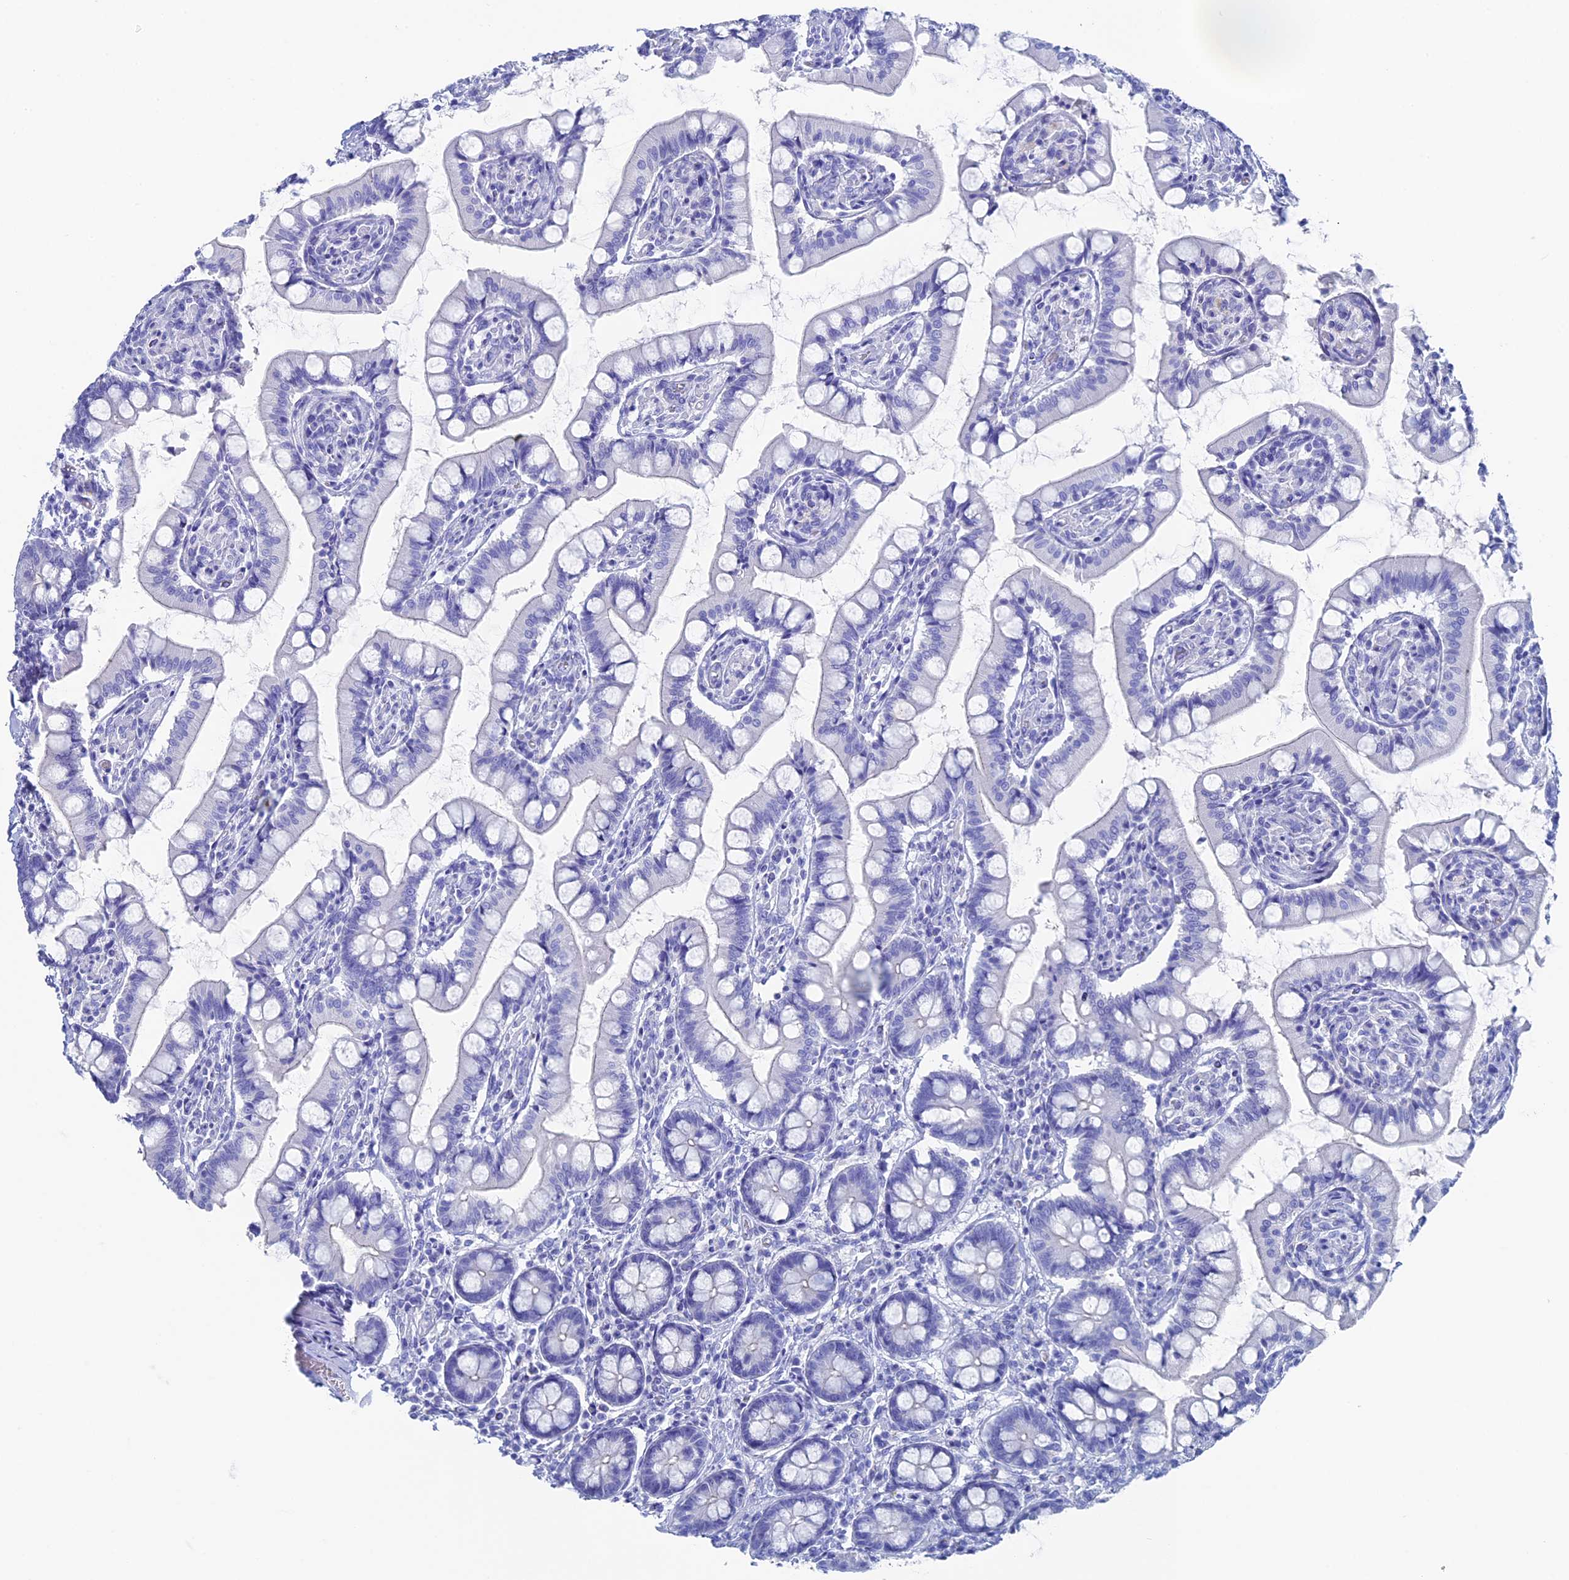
{"staining": {"intensity": "negative", "quantity": "none", "location": "none"}, "tissue": "small intestine", "cell_type": "Glandular cells", "image_type": "normal", "snomed": [{"axis": "morphology", "description": "Normal tissue, NOS"}, {"axis": "topography", "description": "Small intestine"}], "caption": "An IHC micrograph of normal small intestine is shown. There is no staining in glandular cells of small intestine. (DAB (3,3'-diaminobenzidine) immunohistochemistry (IHC) visualized using brightfield microscopy, high magnification).", "gene": "UNC119", "patient": {"sex": "male", "age": 52}}